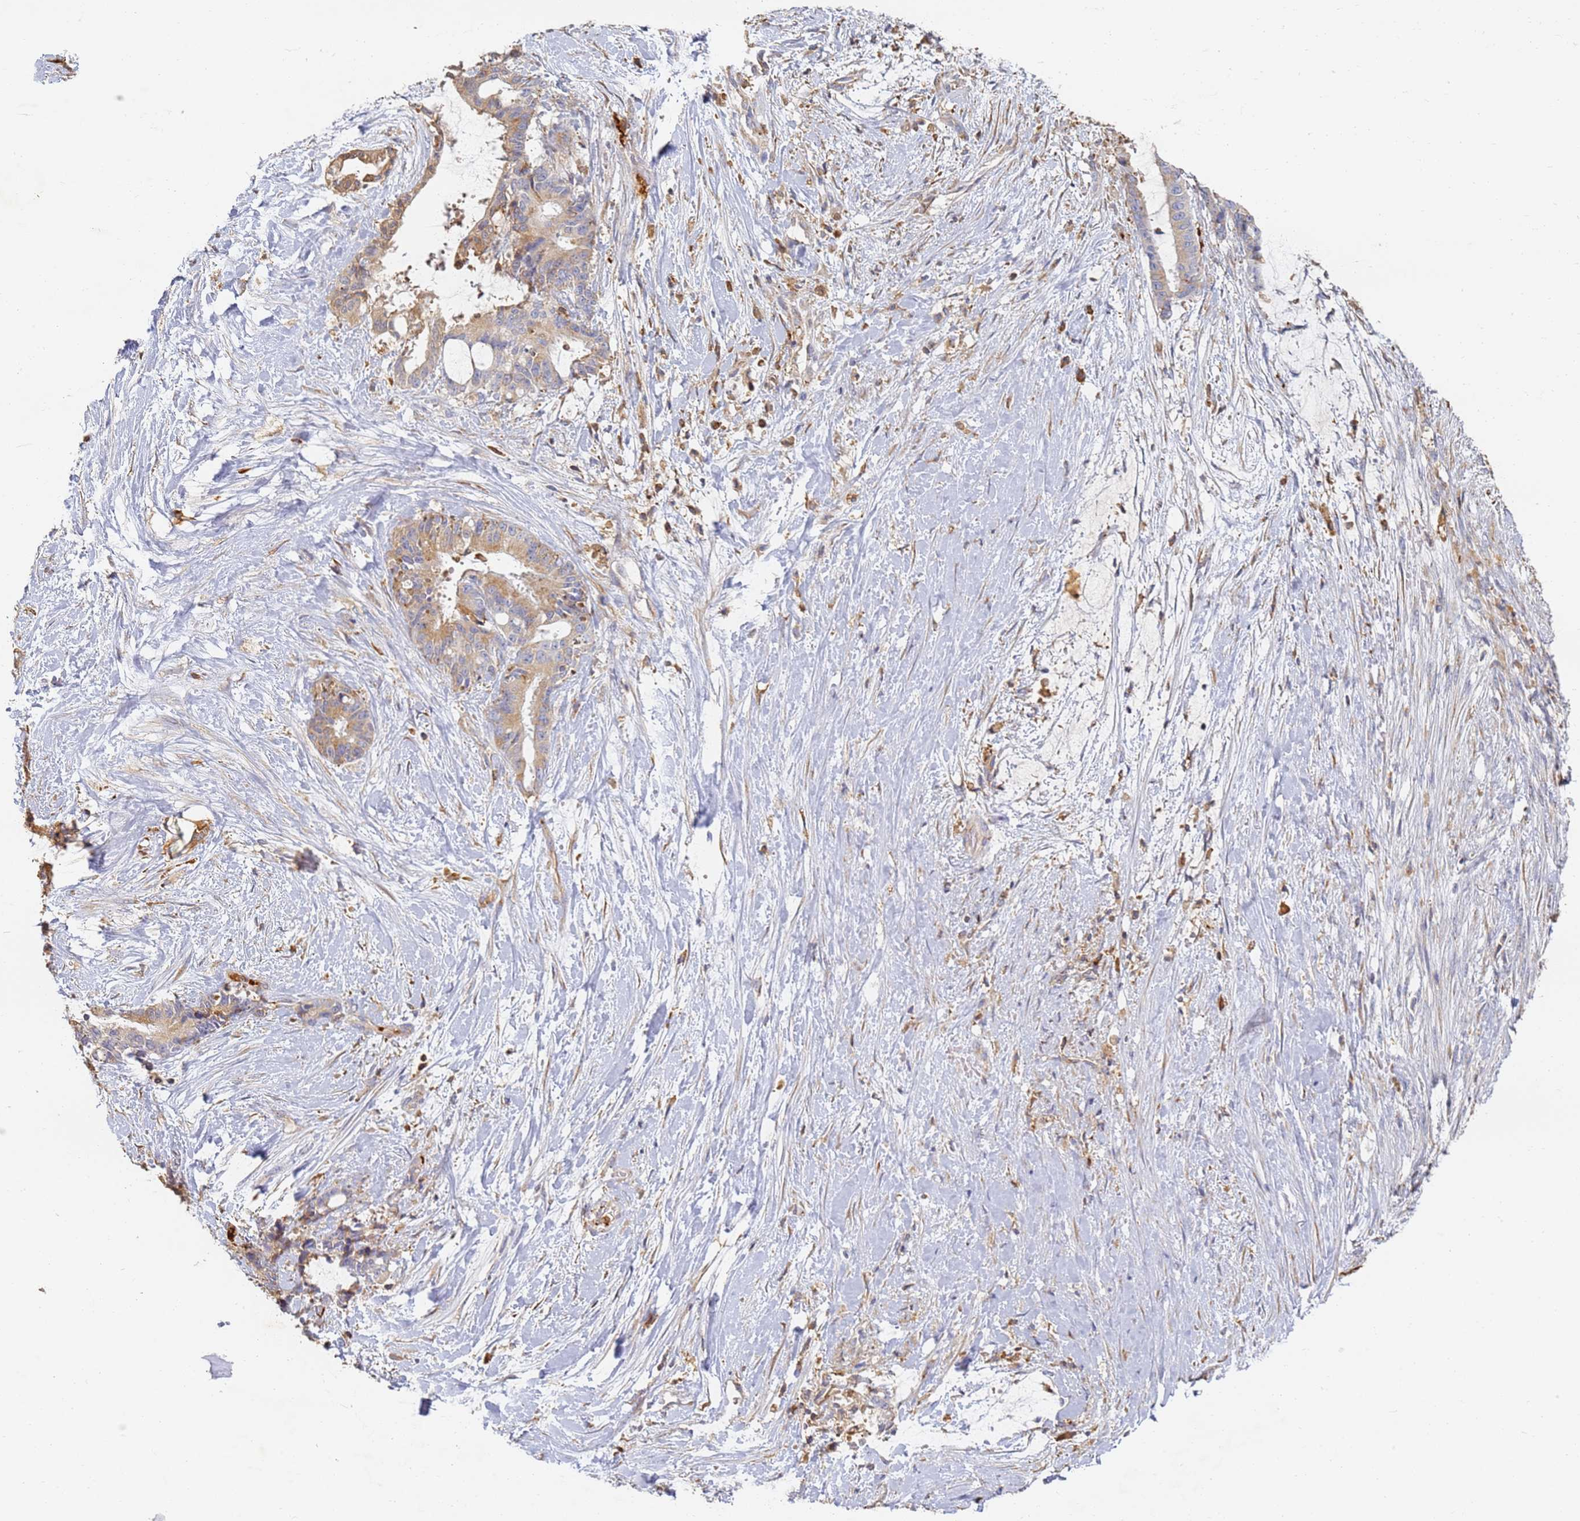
{"staining": {"intensity": "moderate", "quantity": ">75%", "location": "cytoplasmic/membranous"}, "tissue": "liver cancer", "cell_type": "Tumor cells", "image_type": "cancer", "snomed": [{"axis": "morphology", "description": "Normal tissue, NOS"}, {"axis": "morphology", "description": "Cholangiocarcinoma"}, {"axis": "topography", "description": "Liver"}, {"axis": "topography", "description": "Peripheral nerve tissue"}], "caption": "DAB immunohistochemical staining of cholangiocarcinoma (liver) reveals moderate cytoplasmic/membranous protein expression in approximately >75% of tumor cells. (Brightfield microscopy of DAB IHC at high magnification).", "gene": "BIN2", "patient": {"sex": "female", "age": 73}}